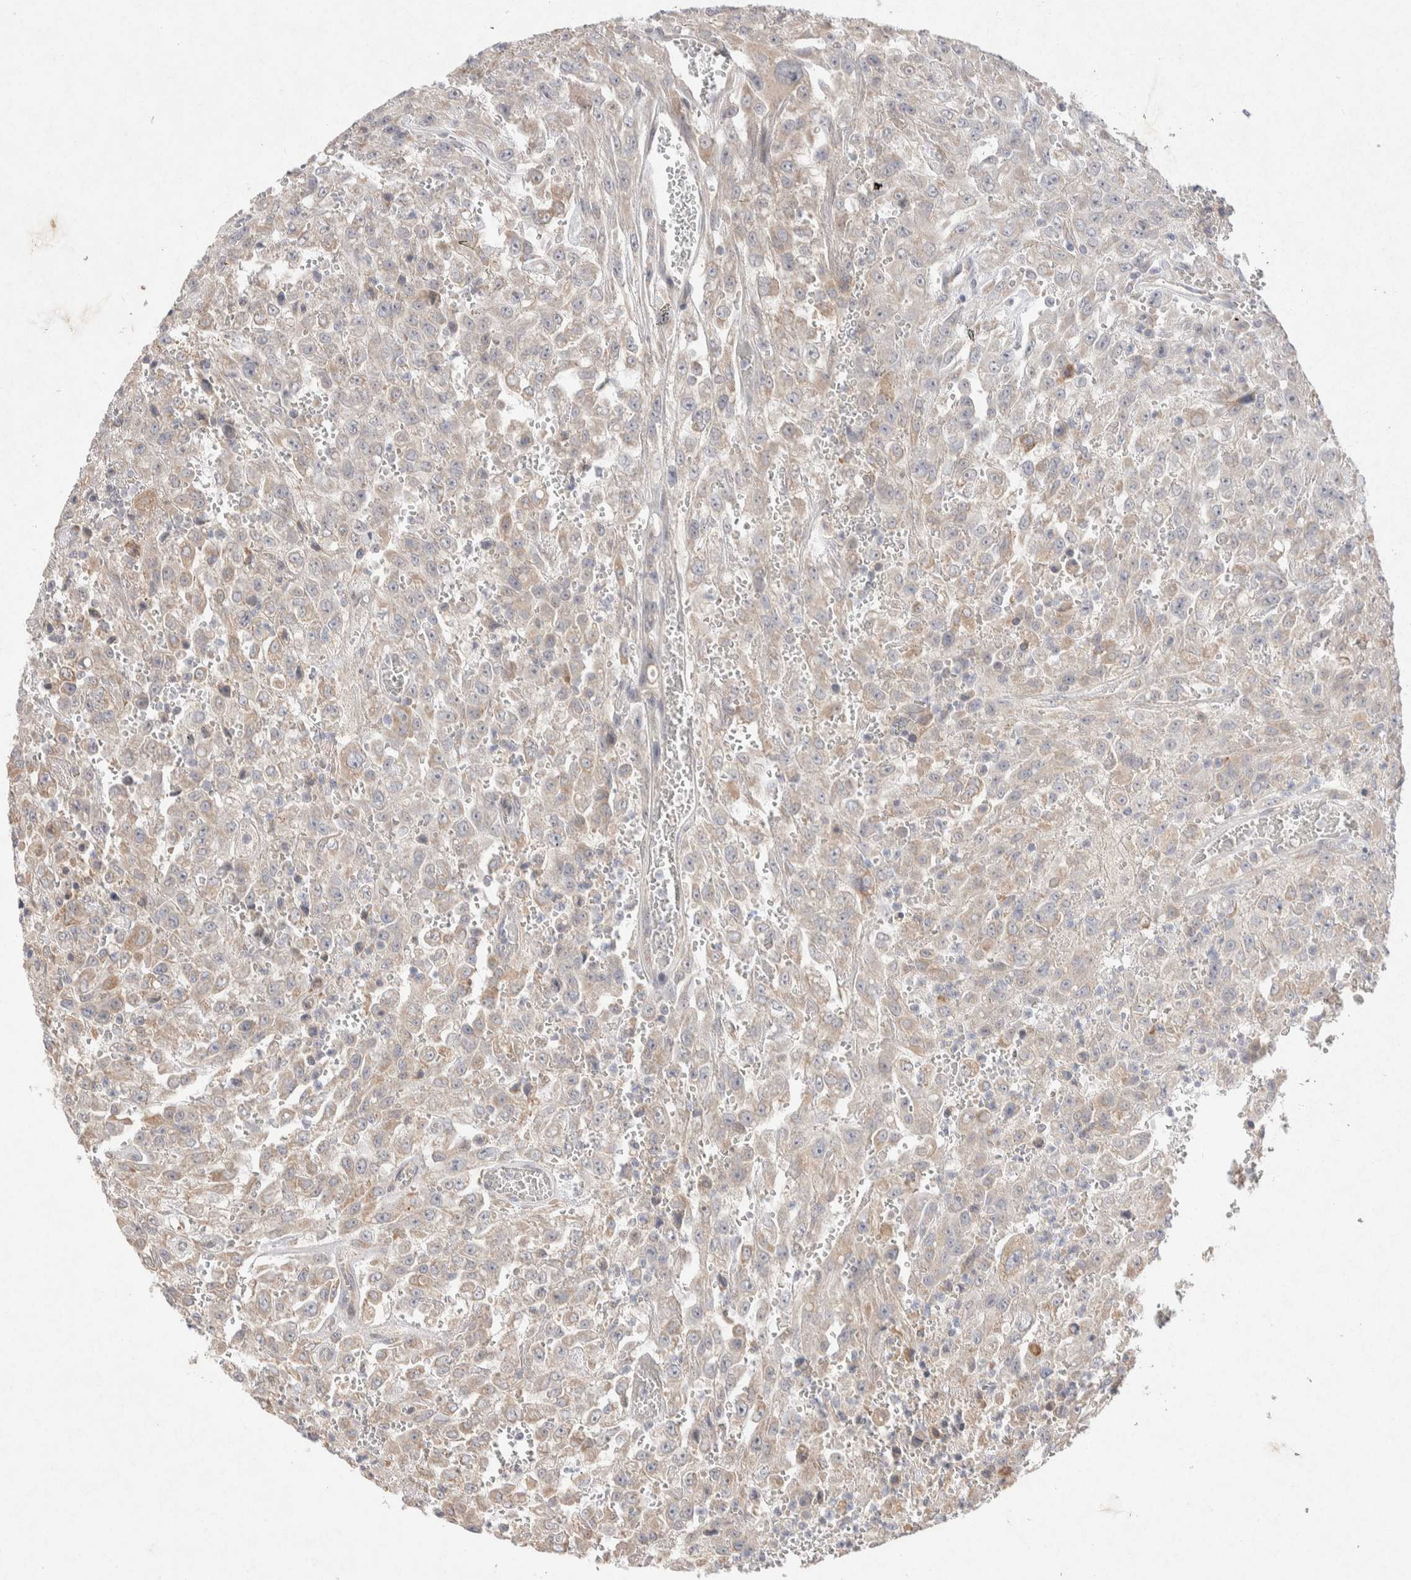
{"staining": {"intensity": "negative", "quantity": "none", "location": "none"}, "tissue": "urothelial cancer", "cell_type": "Tumor cells", "image_type": "cancer", "snomed": [{"axis": "morphology", "description": "Urothelial carcinoma, High grade"}, {"axis": "topography", "description": "Urinary bladder"}], "caption": "Human high-grade urothelial carcinoma stained for a protein using IHC displays no expression in tumor cells.", "gene": "CMTM4", "patient": {"sex": "male", "age": 46}}